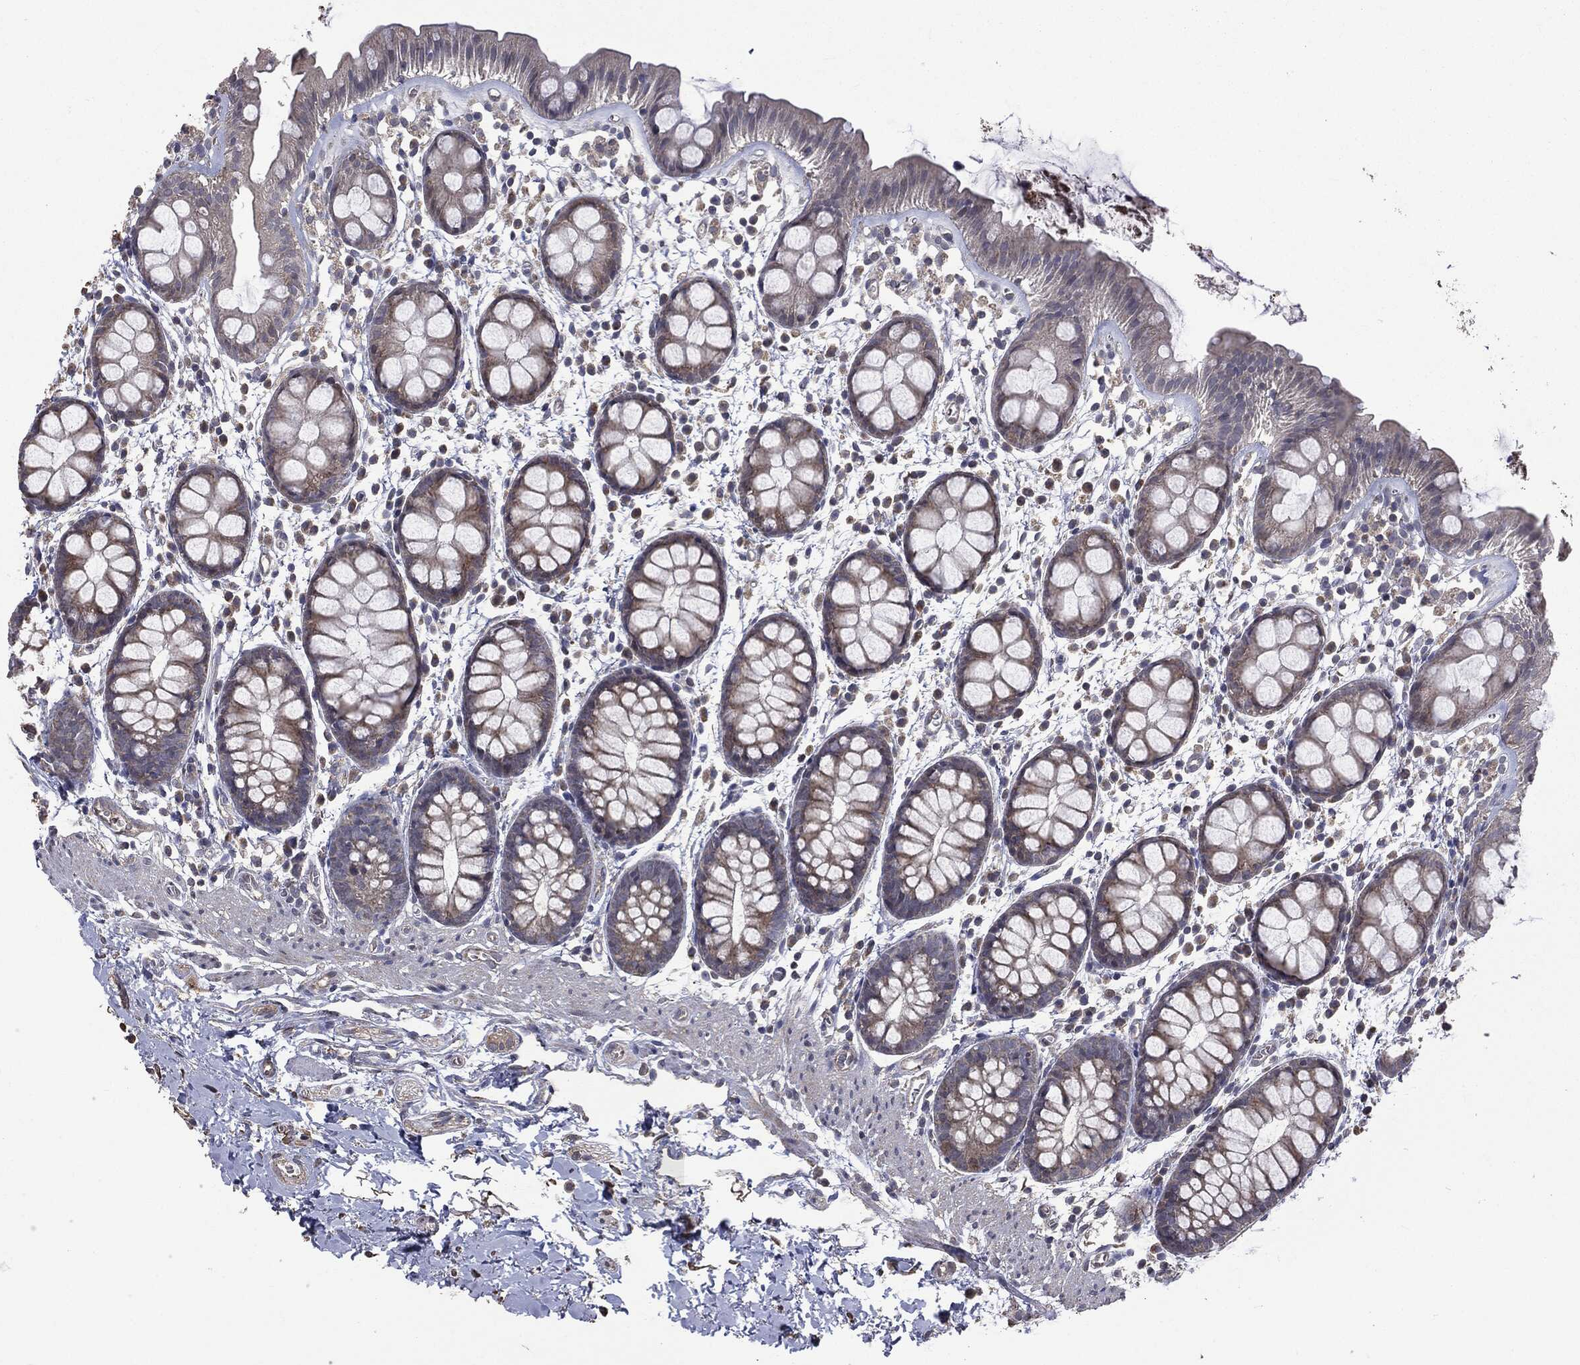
{"staining": {"intensity": "weak", "quantity": "25%-75%", "location": "cytoplasmic/membranous"}, "tissue": "rectum", "cell_type": "Glandular cells", "image_type": "normal", "snomed": [{"axis": "morphology", "description": "Normal tissue, NOS"}, {"axis": "topography", "description": "Rectum"}], "caption": "A high-resolution image shows IHC staining of normal rectum, which shows weak cytoplasmic/membranous expression in approximately 25%-75% of glandular cells.", "gene": "MTOR", "patient": {"sex": "male", "age": 57}}